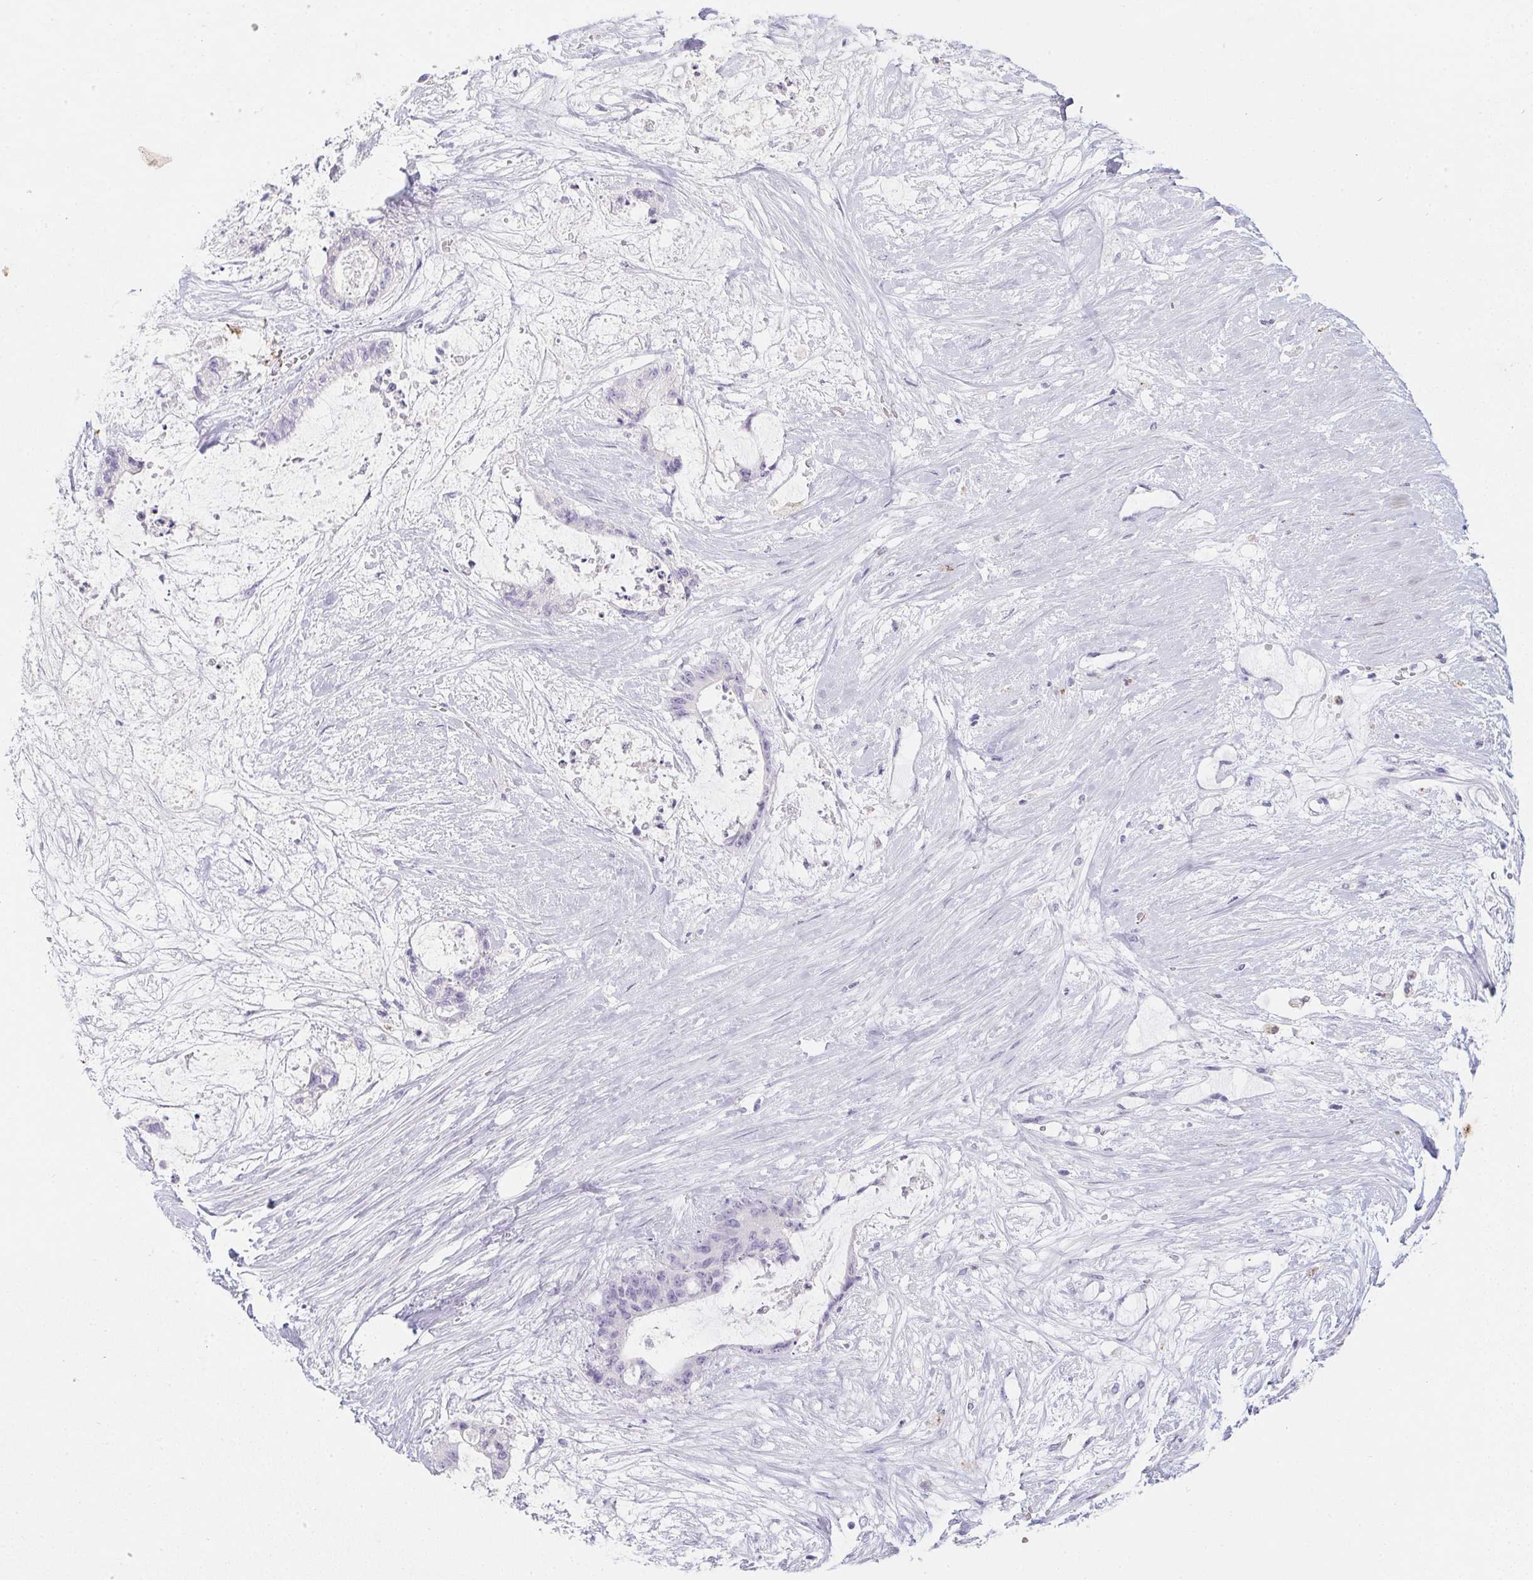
{"staining": {"intensity": "negative", "quantity": "none", "location": "none"}, "tissue": "liver cancer", "cell_type": "Tumor cells", "image_type": "cancer", "snomed": [{"axis": "morphology", "description": "Normal tissue, NOS"}, {"axis": "morphology", "description": "Cholangiocarcinoma"}, {"axis": "topography", "description": "Liver"}, {"axis": "topography", "description": "Peripheral nerve tissue"}], "caption": "A high-resolution image shows IHC staining of liver cancer, which reveals no significant staining in tumor cells.", "gene": "DCD", "patient": {"sex": "female", "age": 73}}